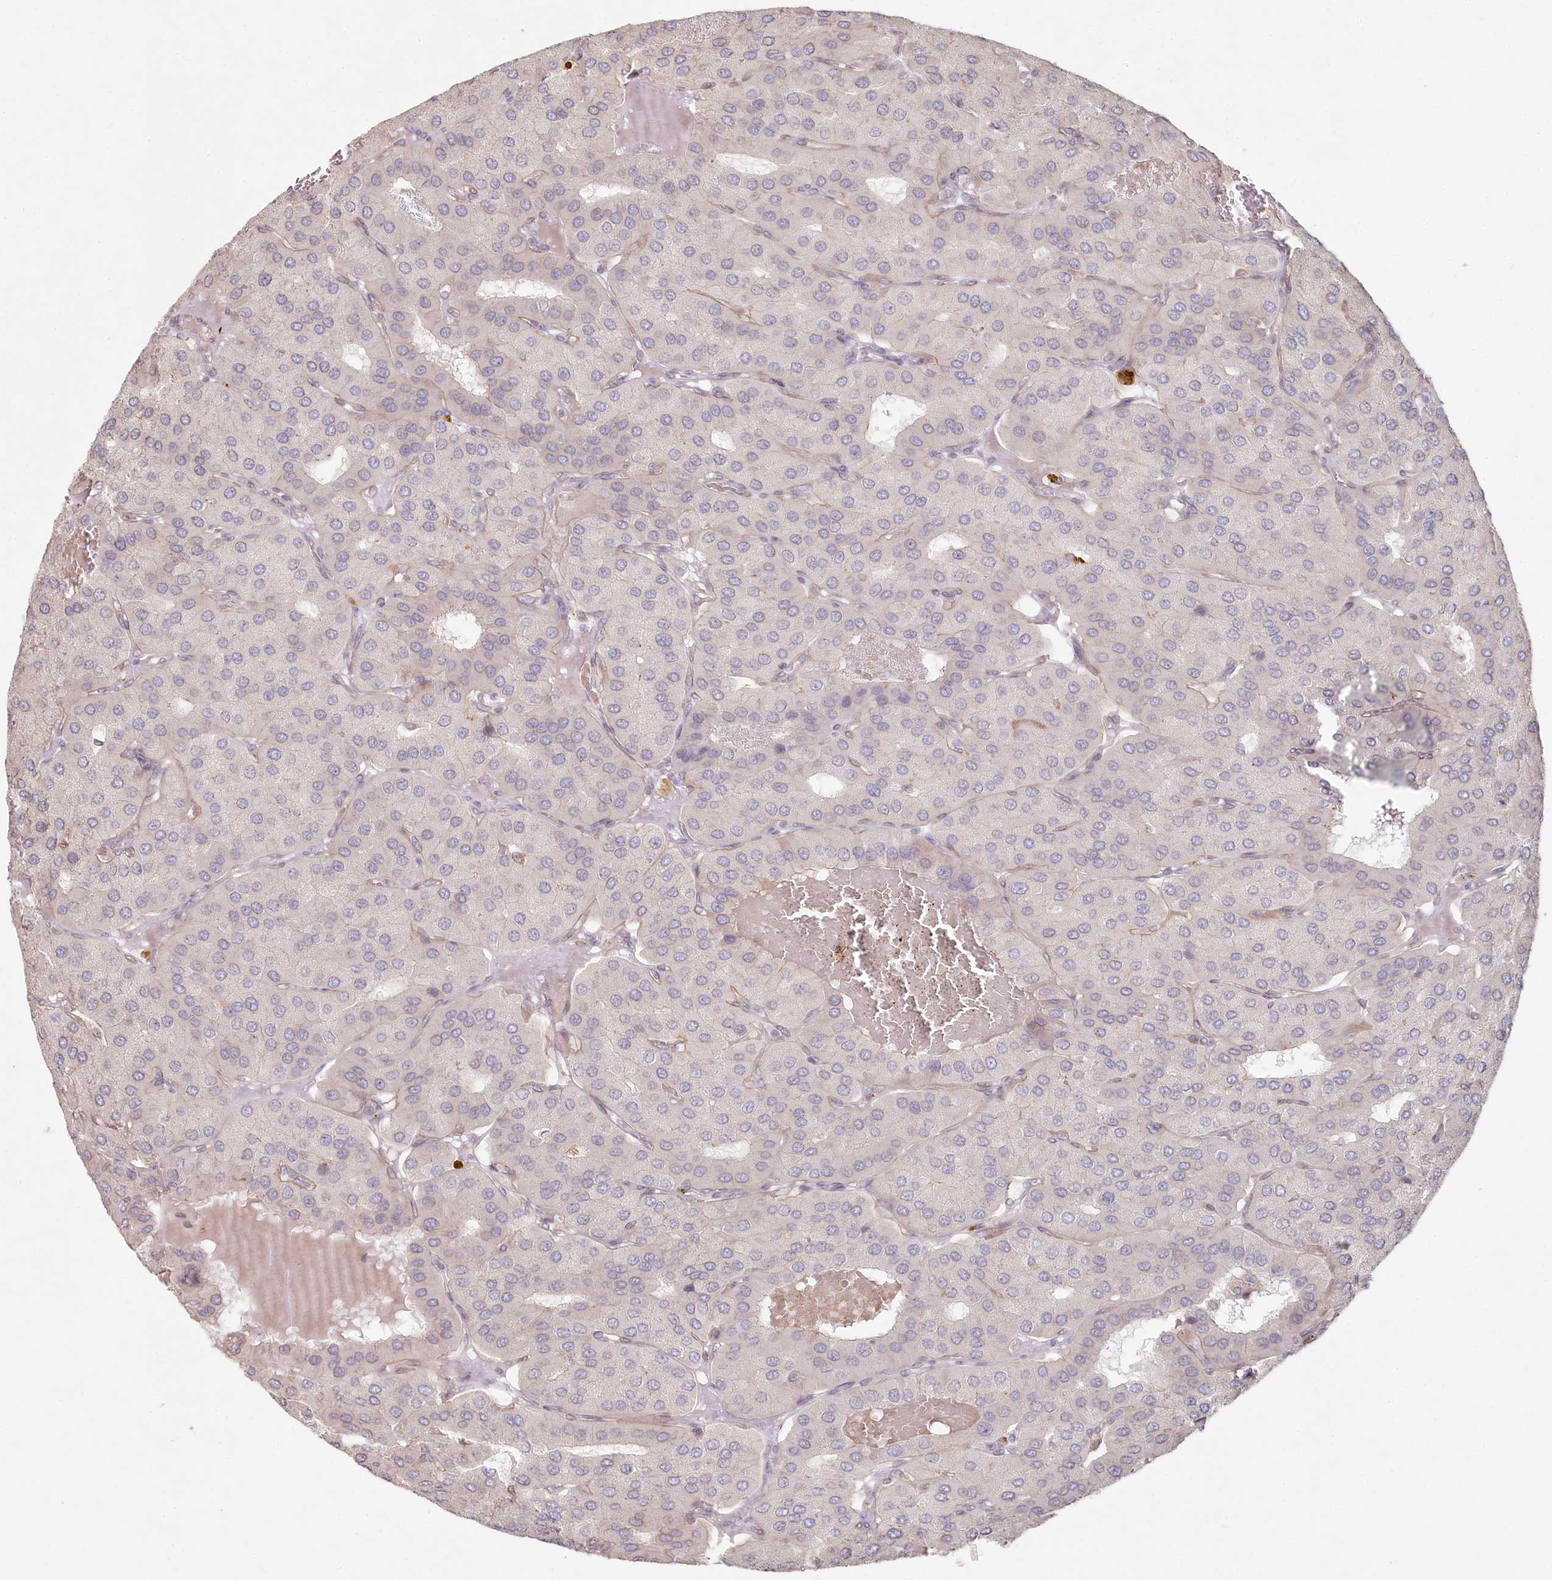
{"staining": {"intensity": "negative", "quantity": "none", "location": "none"}, "tissue": "parathyroid gland", "cell_type": "Glandular cells", "image_type": "normal", "snomed": [{"axis": "morphology", "description": "Normal tissue, NOS"}, {"axis": "morphology", "description": "Adenoma, NOS"}, {"axis": "topography", "description": "Parathyroid gland"}], "caption": "Immunohistochemistry (IHC) of unremarkable parathyroid gland exhibits no expression in glandular cells.", "gene": "TCHP", "patient": {"sex": "female", "age": 86}}